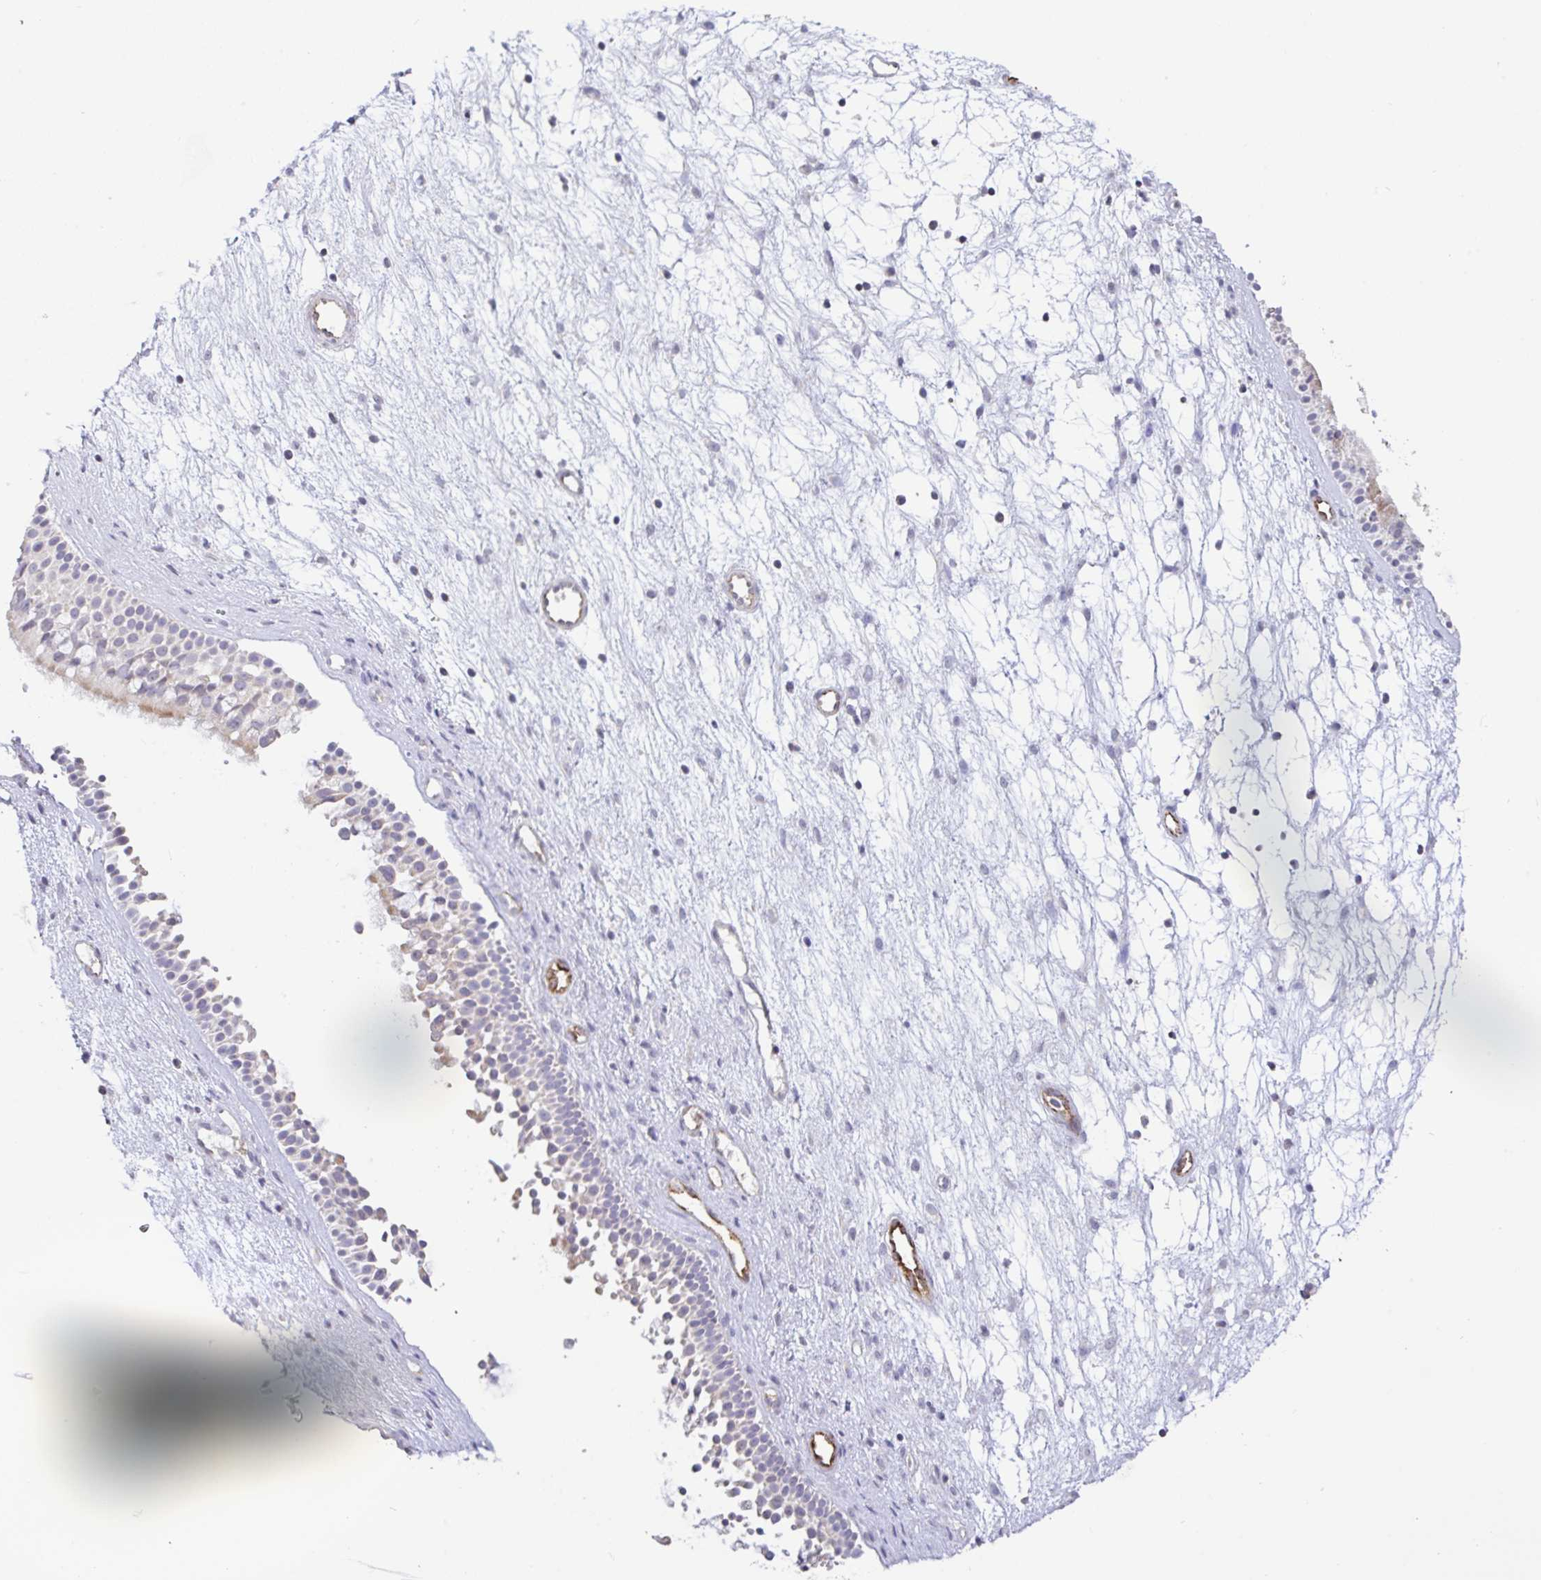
{"staining": {"intensity": "negative", "quantity": "none", "location": "none"}, "tissue": "nasopharynx", "cell_type": "Respiratory epithelial cells", "image_type": "normal", "snomed": [{"axis": "morphology", "description": "Normal tissue, NOS"}, {"axis": "morphology", "description": "Polyp, NOS"}, {"axis": "topography", "description": "Nasopharynx"}], "caption": "Immunohistochemistry histopathology image of benign nasopharynx: human nasopharynx stained with DAB (3,3'-diaminobenzidine) demonstrates no significant protein positivity in respiratory epithelial cells. (Immunohistochemistry (ihc), brightfield microscopy, high magnification).", "gene": "PLCD4", "patient": {"sex": "male", "age": 83}}